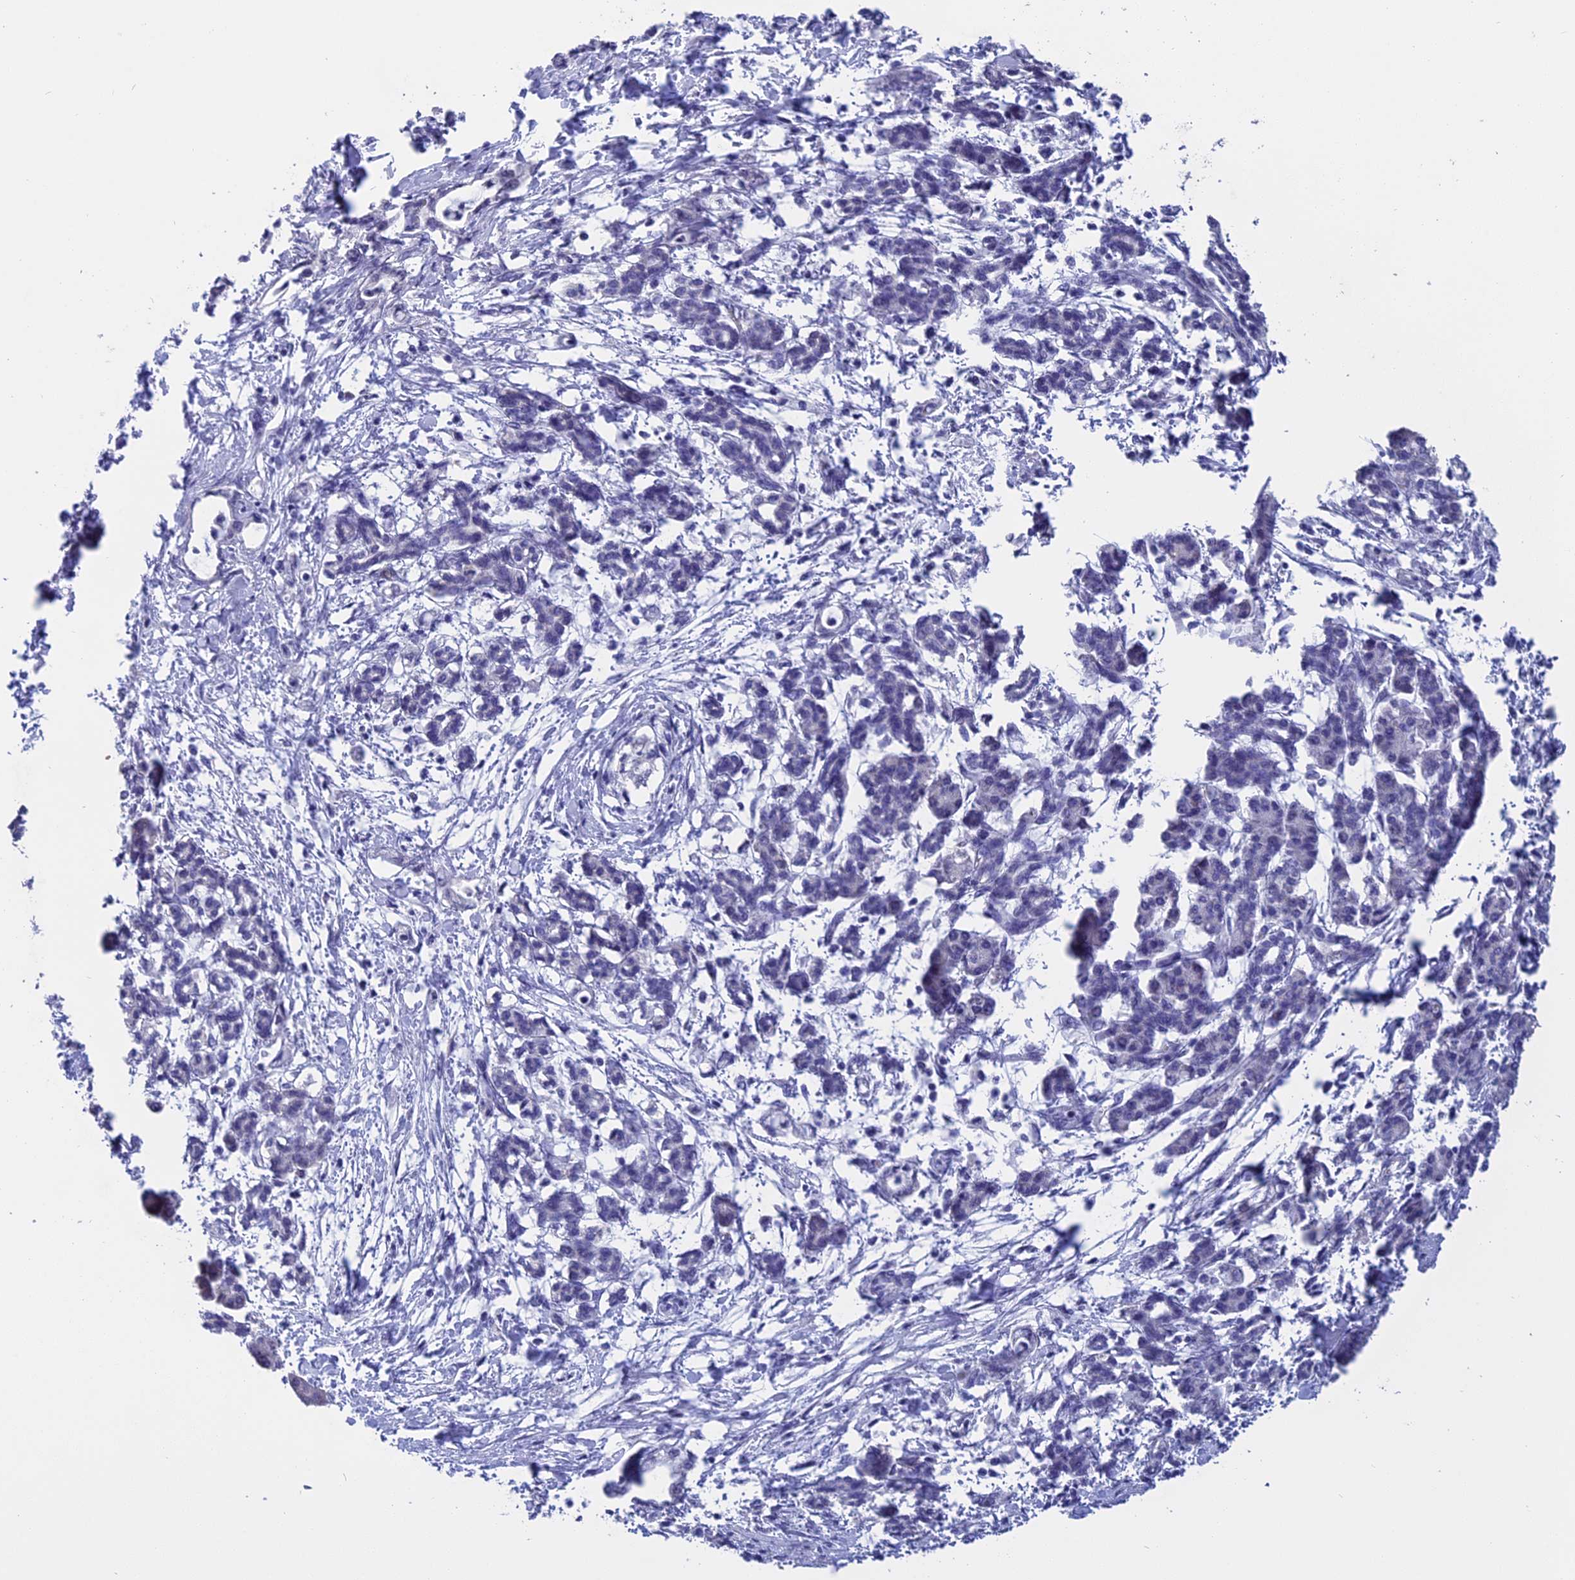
{"staining": {"intensity": "negative", "quantity": "none", "location": "none"}, "tissue": "pancreatic cancer", "cell_type": "Tumor cells", "image_type": "cancer", "snomed": [{"axis": "morphology", "description": "Adenocarcinoma, NOS"}, {"axis": "topography", "description": "Pancreas"}], "caption": "Protein analysis of pancreatic cancer (adenocarcinoma) displays no significant staining in tumor cells.", "gene": "KNOP1", "patient": {"sex": "female", "age": 55}}